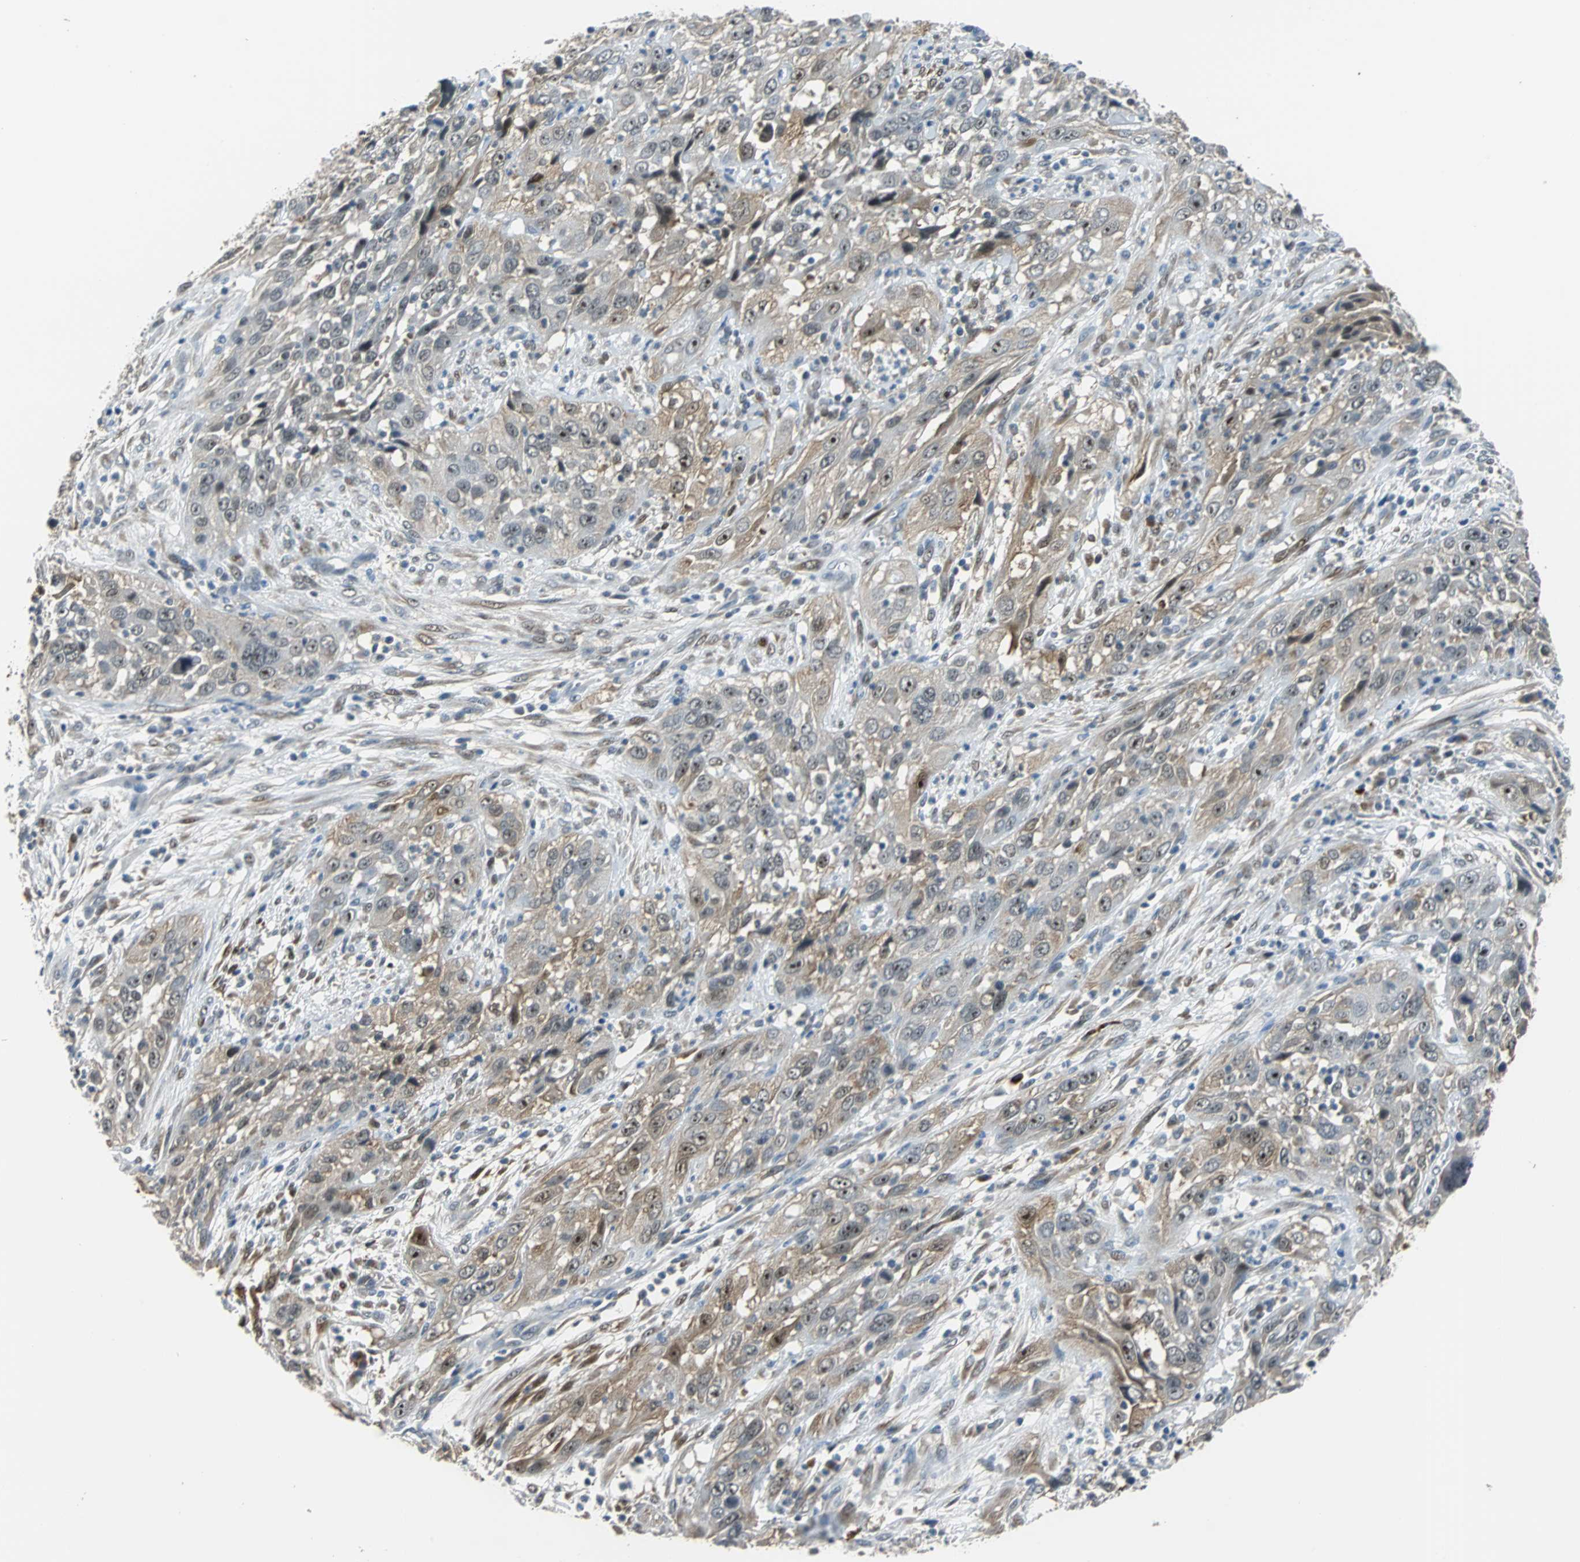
{"staining": {"intensity": "moderate", "quantity": "25%-75%", "location": "cytoplasmic/membranous,nuclear"}, "tissue": "cervical cancer", "cell_type": "Tumor cells", "image_type": "cancer", "snomed": [{"axis": "morphology", "description": "Squamous cell carcinoma, NOS"}, {"axis": "topography", "description": "Cervix"}], "caption": "Protein expression analysis of human cervical cancer (squamous cell carcinoma) reveals moderate cytoplasmic/membranous and nuclear positivity in about 25%-75% of tumor cells.", "gene": "FHL2", "patient": {"sex": "female", "age": 32}}